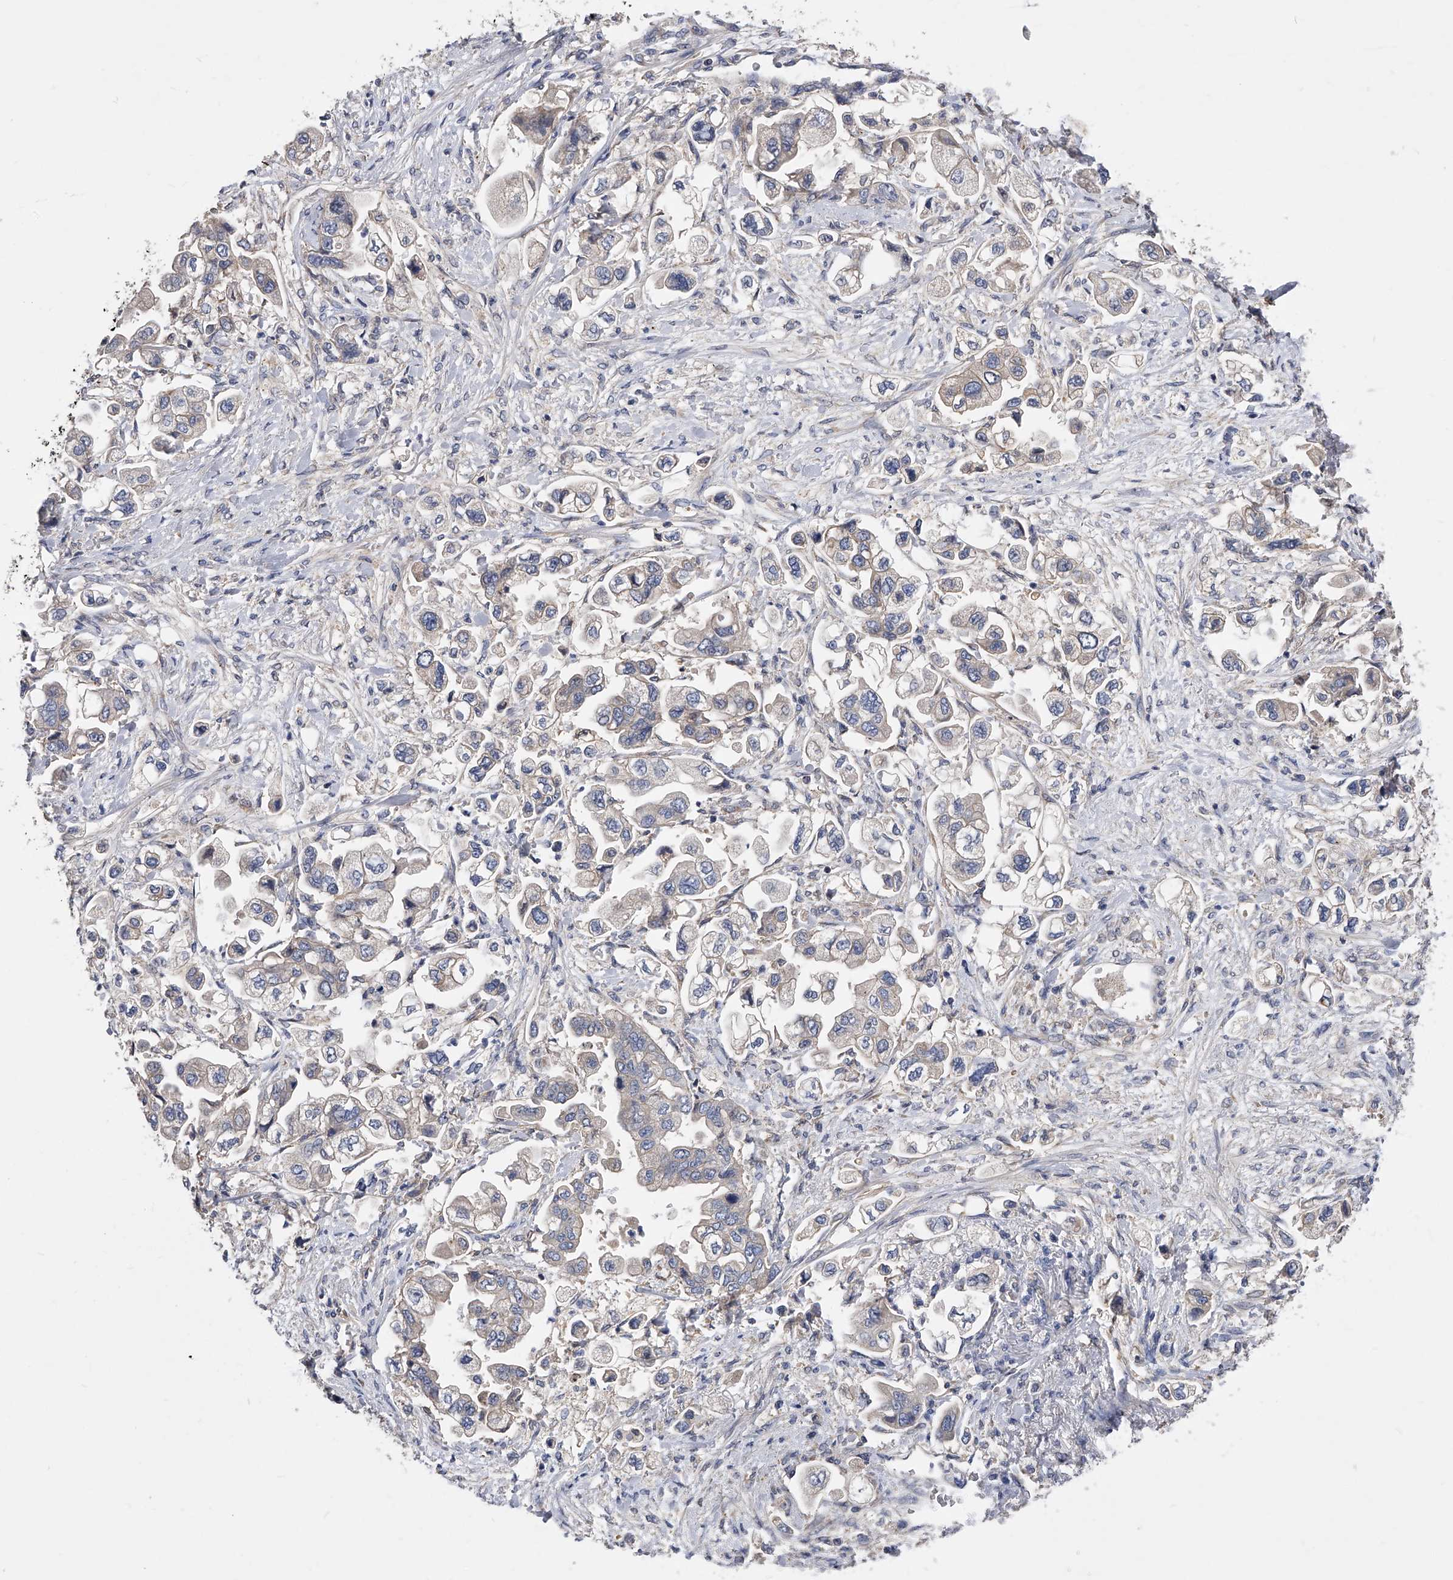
{"staining": {"intensity": "negative", "quantity": "none", "location": "none"}, "tissue": "stomach cancer", "cell_type": "Tumor cells", "image_type": "cancer", "snomed": [{"axis": "morphology", "description": "Adenocarcinoma, NOS"}, {"axis": "topography", "description": "Stomach"}], "caption": "Immunohistochemistry micrograph of stomach cancer stained for a protein (brown), which demonstrates no expression in tumor cells.", "gene": "ARL4C", "patient": {"sex": "male", "age": 62}}